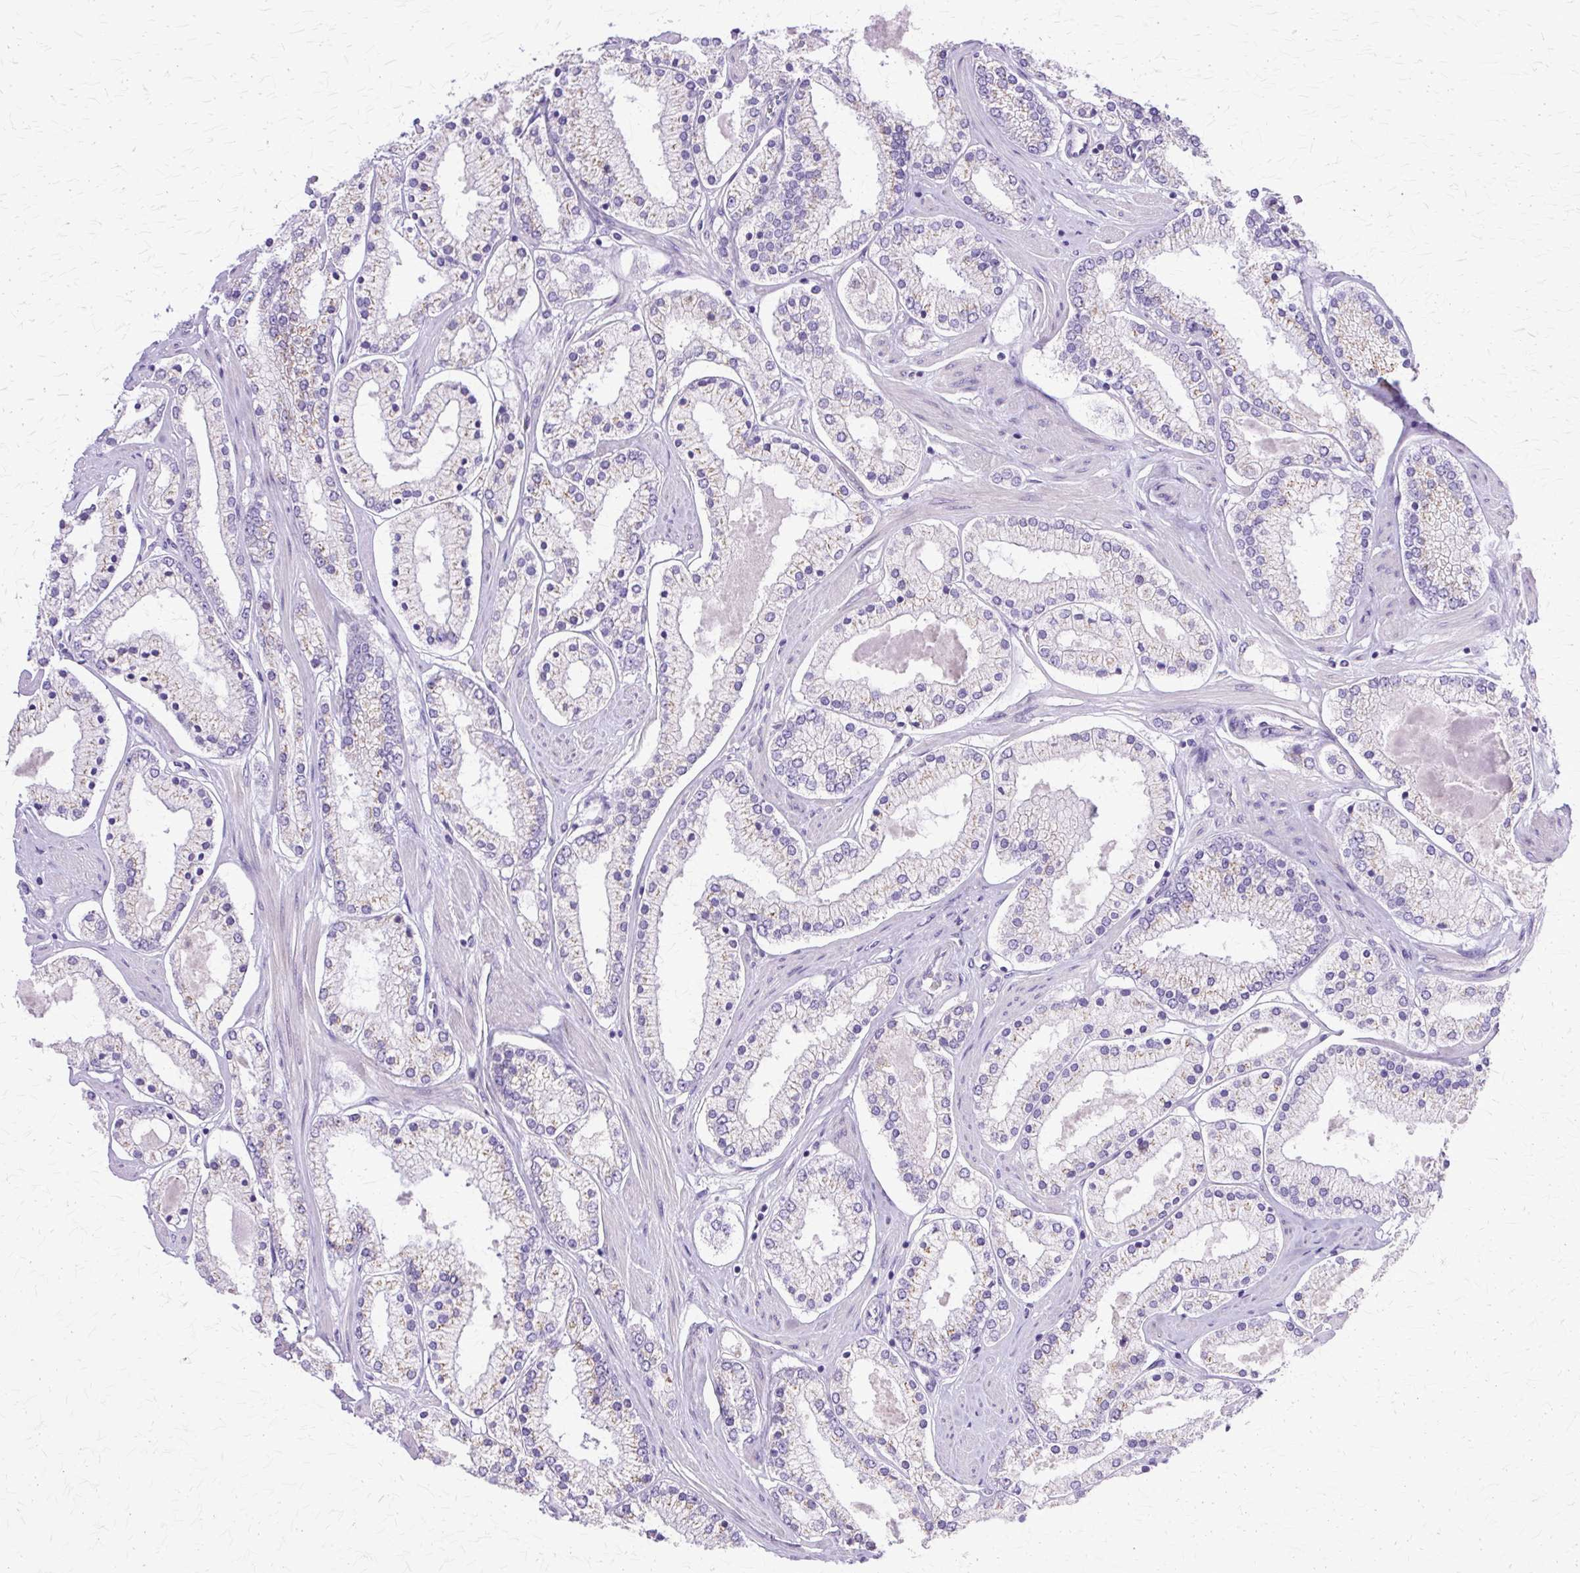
{"staining": {"intensity": "negative", "quantity": "none", "location": "none"}, "tissue": "prostate cancer", "cell_type": "Tumor cells", "image_type": "cancer", "snomed": [{"axis": "morphology", "description": "Adenocarcinoma, Low grade"}, {"axis": "topography", "description": "Prostate"}], "caption": "IHC of adenocarcinoma (low-grade) (prostate) exhibits no positivity in tumor cells. (DAB immunohistochemistry (IHC), high magnification).", "gene": "TBC1D3G", "patient": {"sex": "male", "age": 42}}